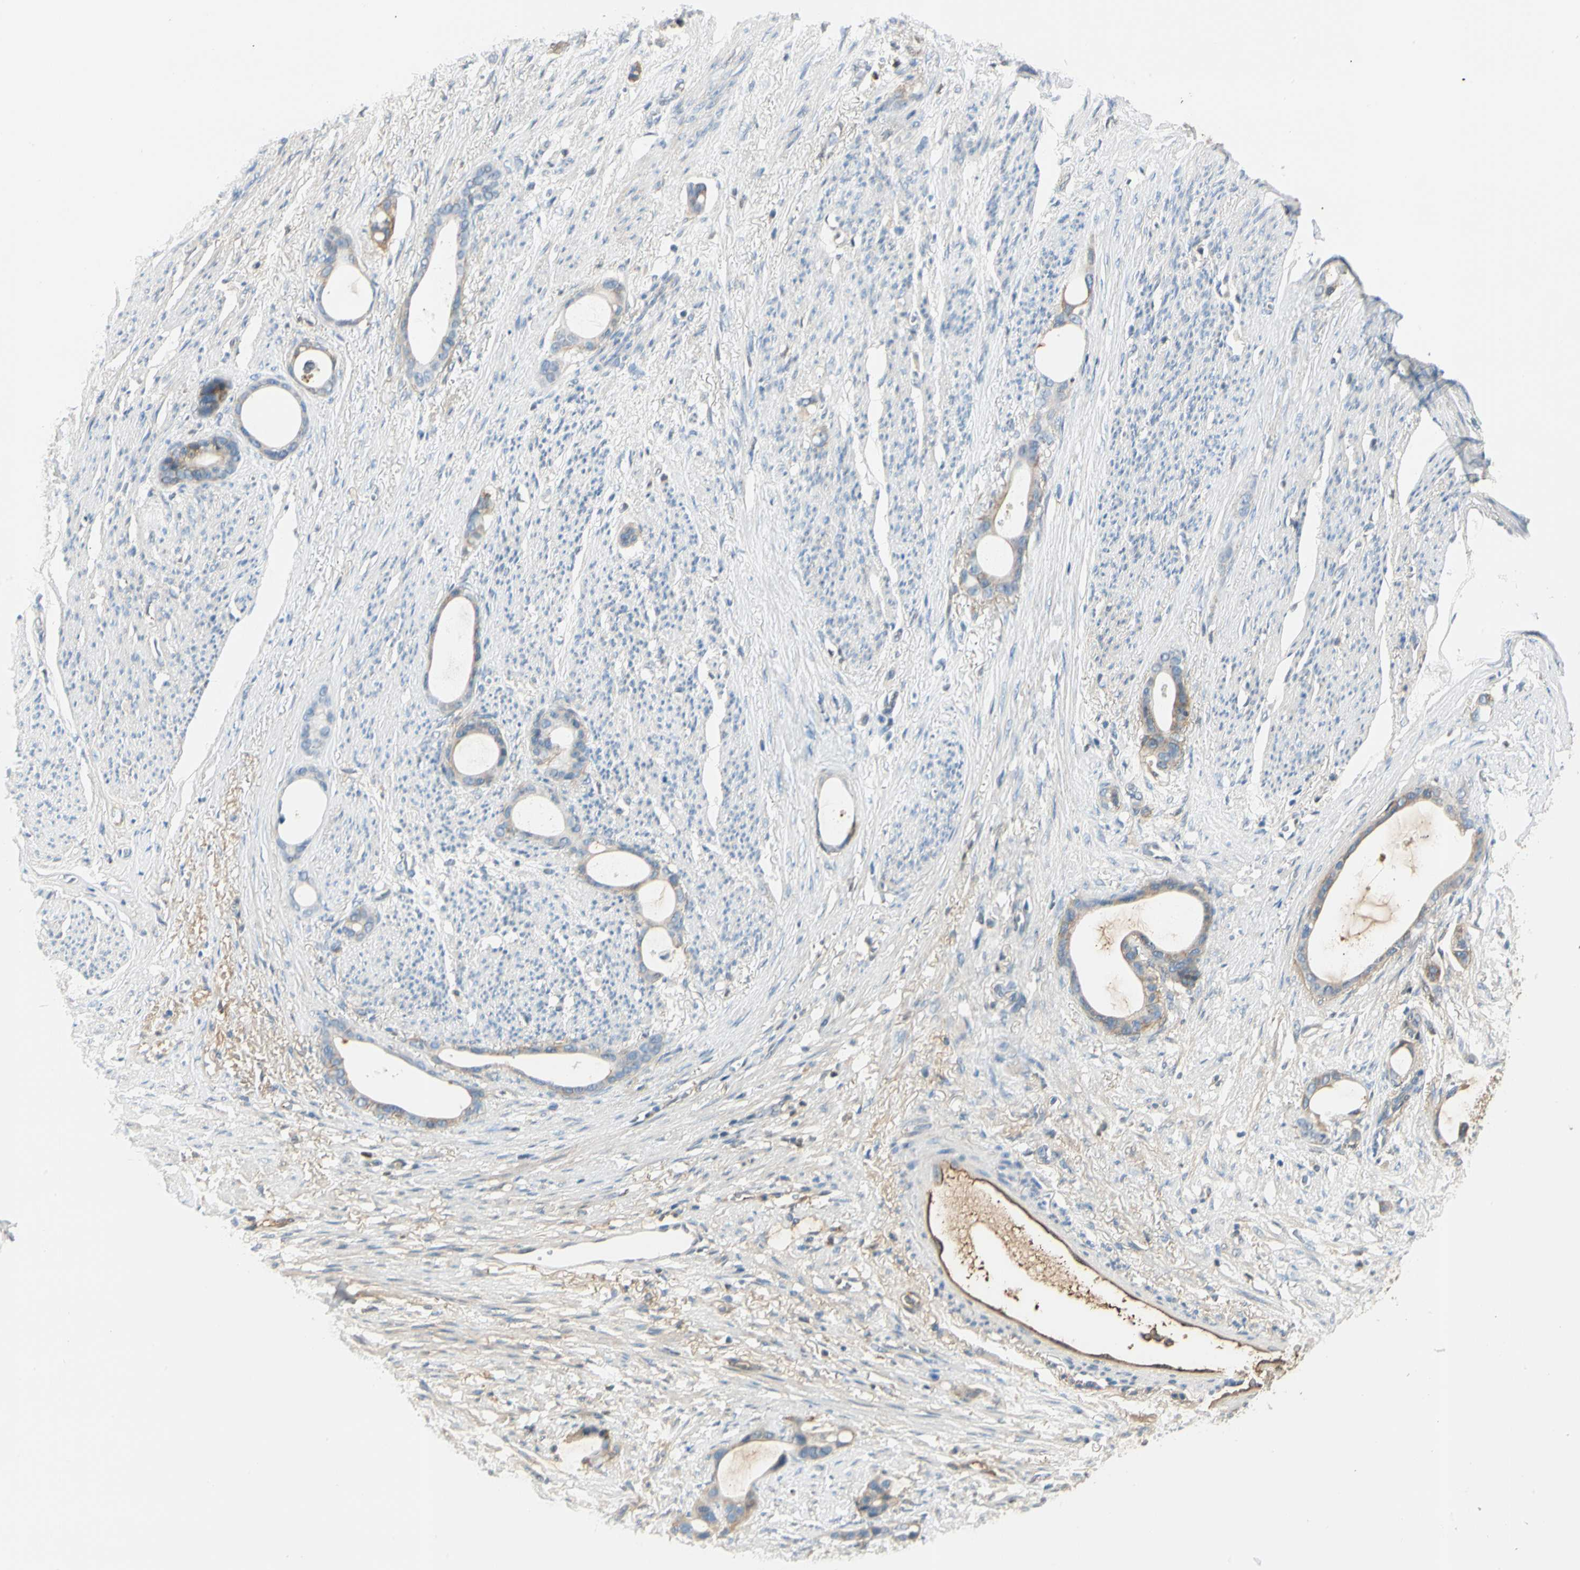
{"staining": {"intensity": "weak", "quantity": ">75%", "location": "cytoplasmic/membranous"}, "tissue": "stomach cancer", "cell_type": "Tumor cells", "image_type": "cancer", "snomed": [{"axis": "morphology", "description": "Adenocarcinoma, NOS"}, {"axis": "topography", "description": "Stomach"}], "caption": "This histopathology image reveals stomach cancer stained with IHC to label a protein in brown. The cytoplasmic/membranous of tumor cells show weak positivity for the protein. Nuclei are counter-stained blue.", "gene": "LAMB3", "patient": {"sex": "female", "age": 75}}